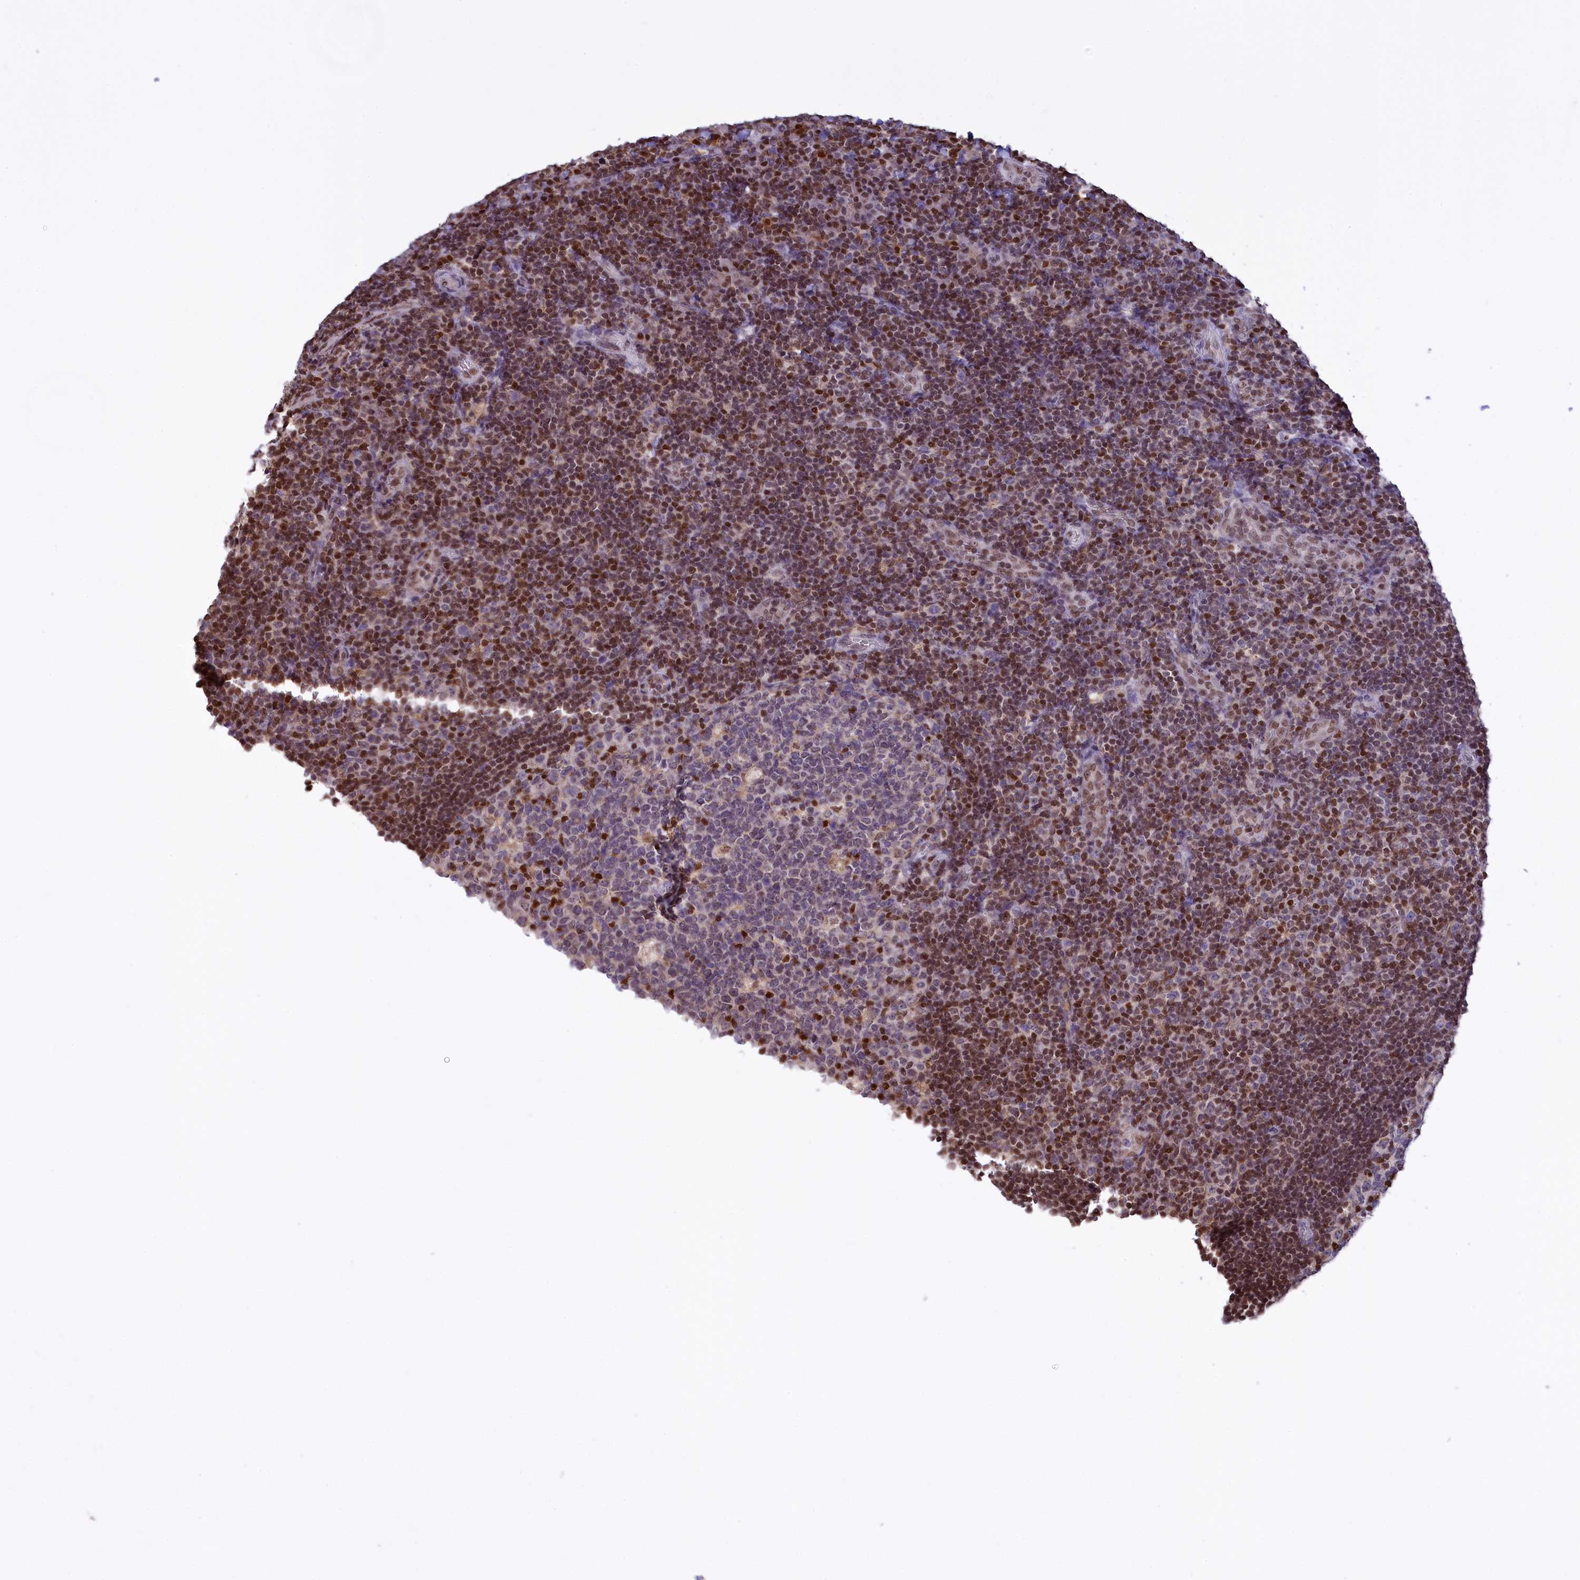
{"staining": {"intensity": "moderate", "quantity": "<25%", "location": "nuclear"}, "tissue": "tonsil", "cell_type": "Germinal center cells", "image_type": "normal", "snomed": [{"axis": "morphology", "description": "Normal tissue, NOS"}, {"axis": "topography", "description": "Tonsil"}], "caption": "A brown stain labels moderate nuclear positivity of a protein in germinal center cells of unremarkable tonsil. The protein is stained brown, and the nuclei are stained in blue (DAB (3,3'-diaminobenzidine) IHC with brightfield microscopy, high magnification).", "gene": "IZUMO2", "patient": {"sex": "male", "age": 17}}